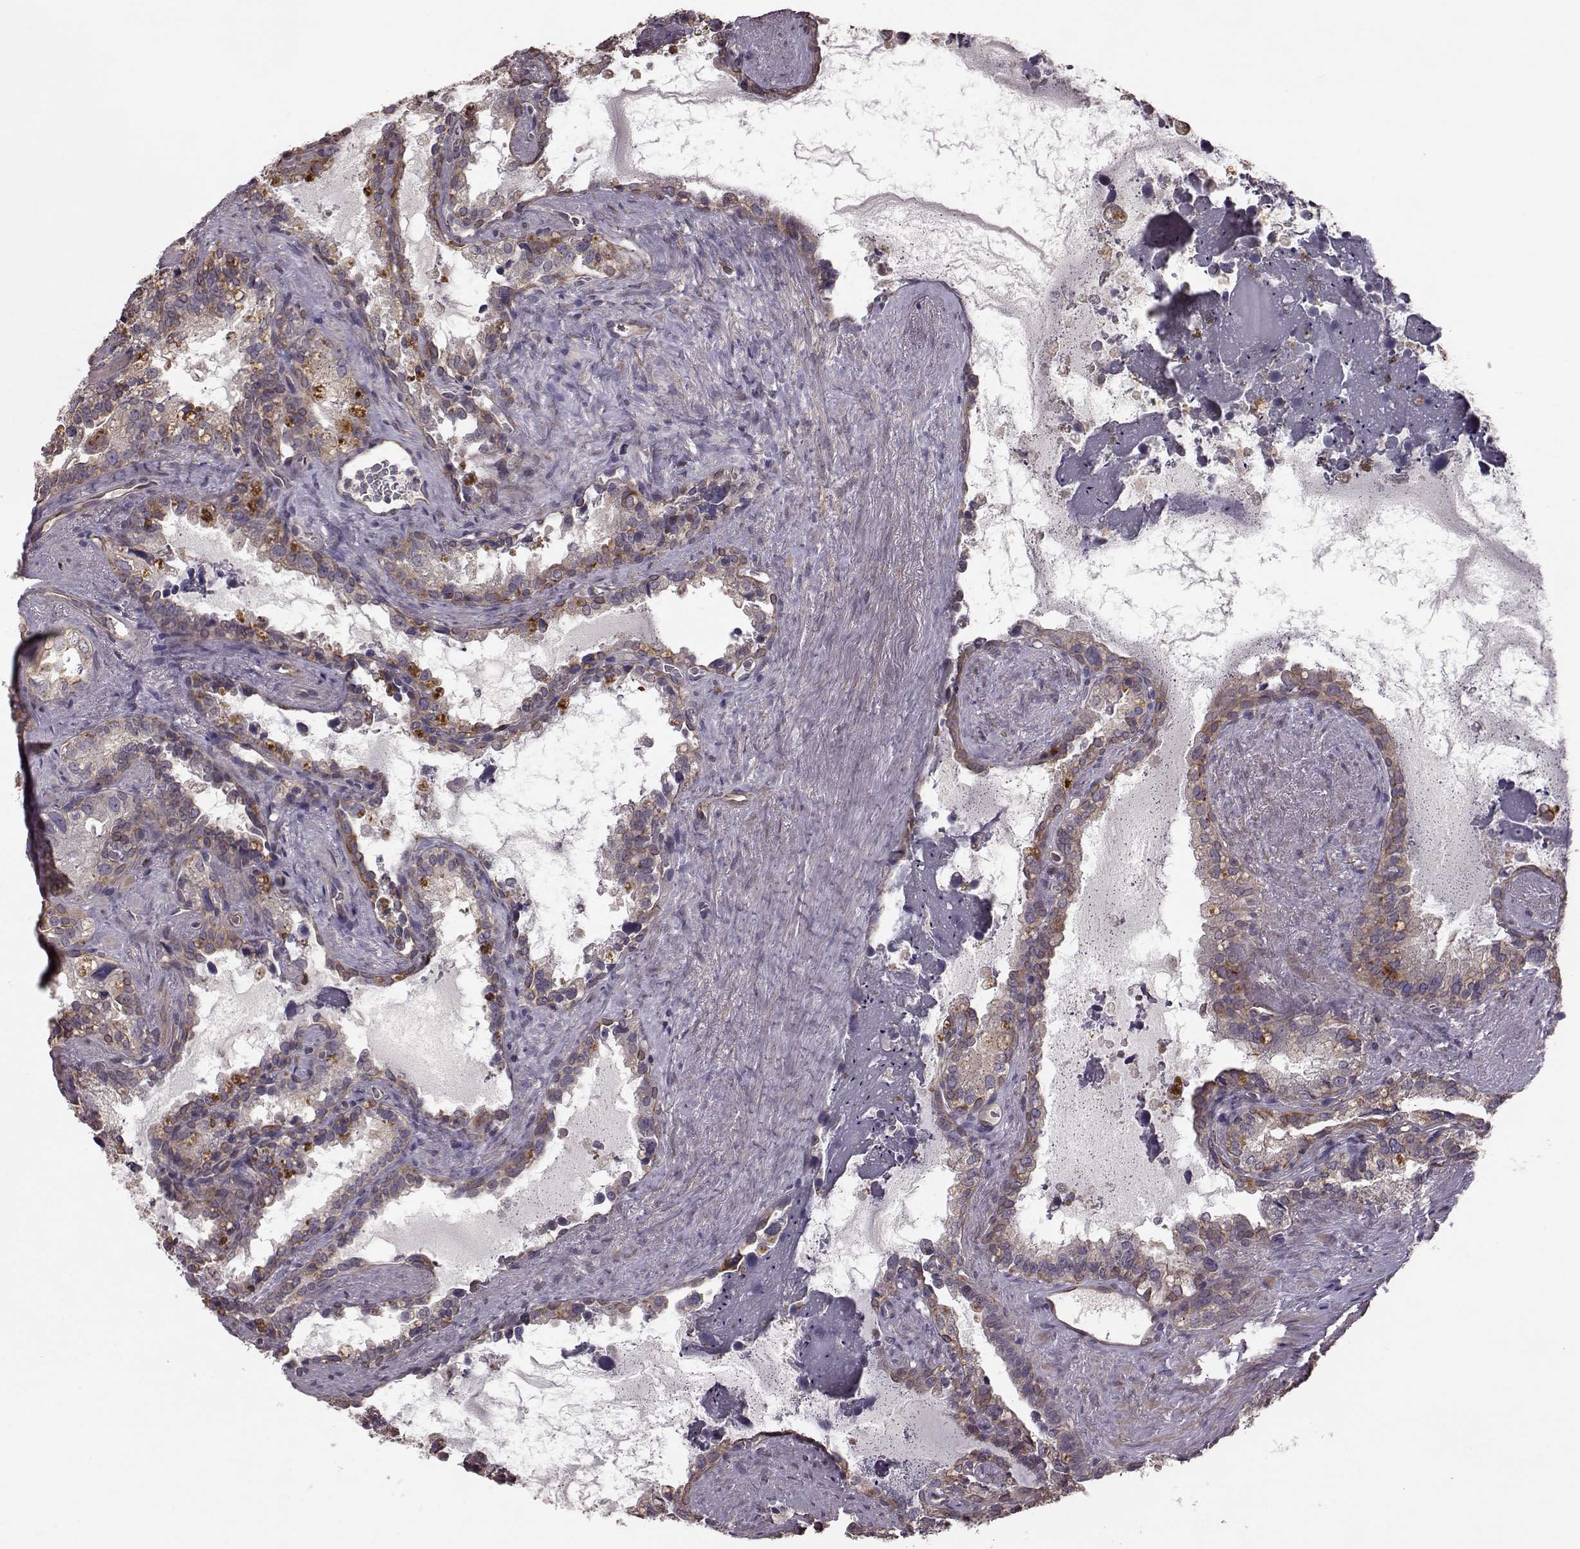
{"staining": {"intensity": "weak", "quantity": ">75%", "location": "cytoplasmic/membranous"}, "tissue": "seminal vesicle", "cell_type": "Glandular cells", "image_type": "normal", "snomed": [{"axis": "morphology", "description": "Normal tissue, NOS"}, {"axis": "topography", "description": "Seminal veicle"}], "caption": "Human seminal vesicle stained for a protein (brown) reveals weak cytoplasmic/membranous positive positivity in about >75% of glandular cells.", "gene": "NTF3", "patient": {"sex": "male", "age": 71}}